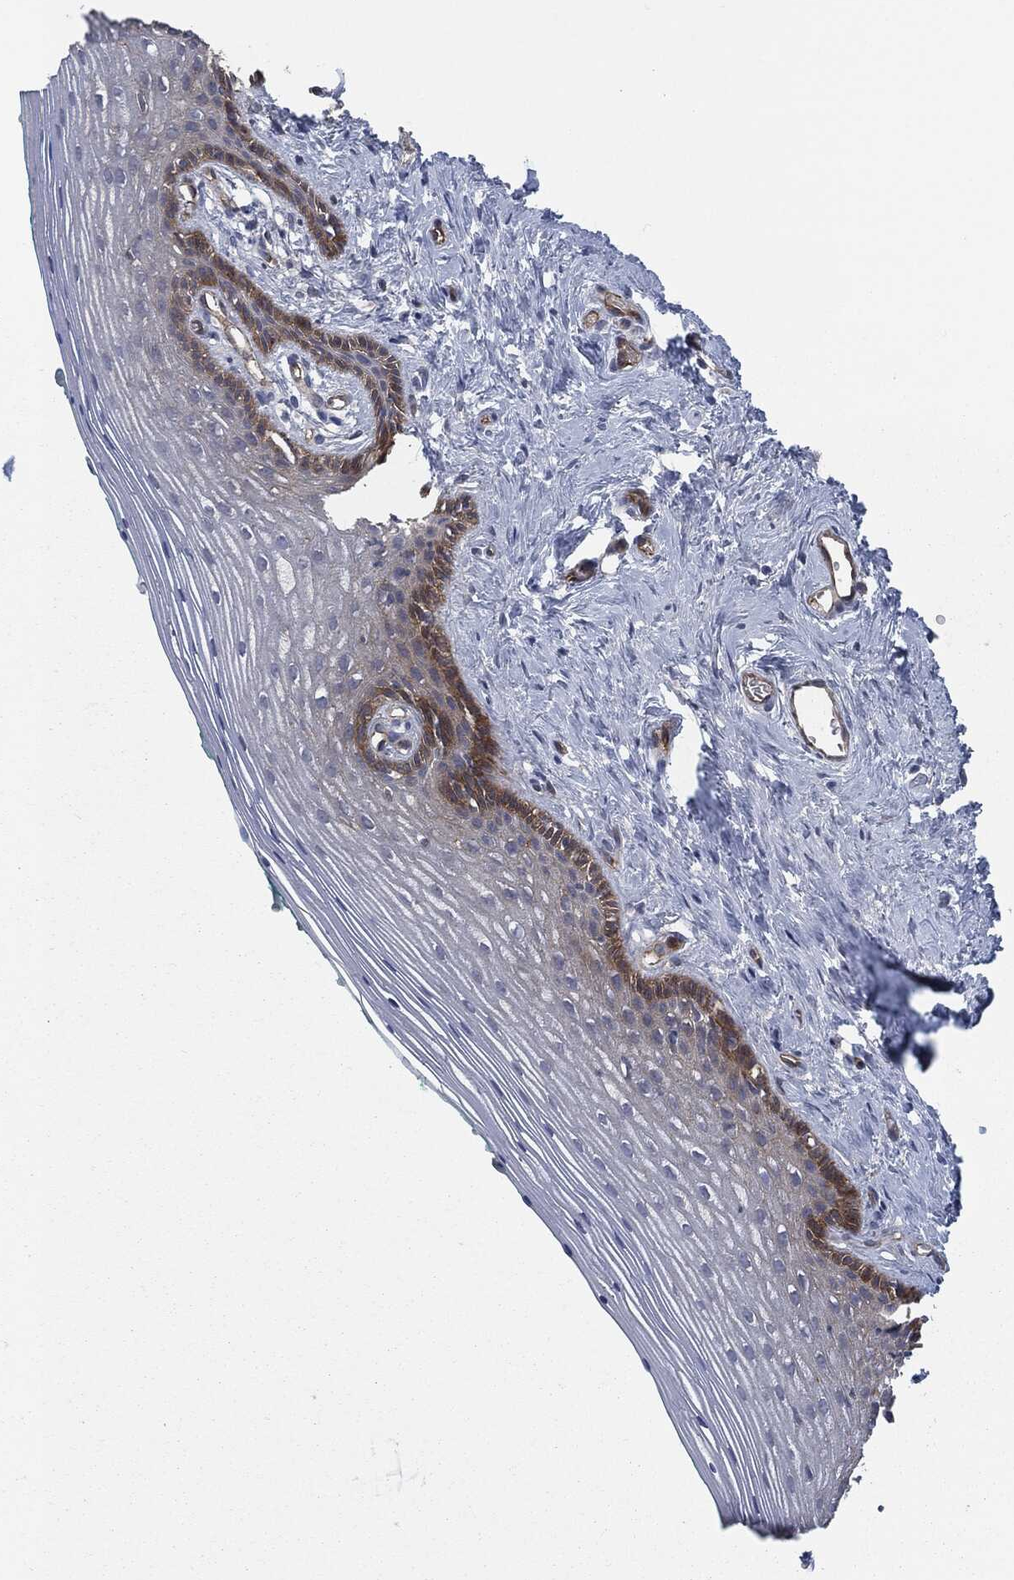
{"staining": {"intensity": "strong", "quantity": "25%-75%", "location": "cytoplasmic/membranous"}, "tissue": "vagina", "cell_type": "Squamous epithelial cells", "image_type": "normal", "snomed": [{"axis": "morphology", "description": "Normal tissue, NOS"}, {"axis": "topography", "description": "Vagina"}], "caption": "Brown immunohistochemical staining in normal vagina shows strong cytoplasmic/membranous staining in about 25%-75% of squamous epithelial cells.", "gene": "SVIL", "patient": {"sex": "female", "age": 45}}